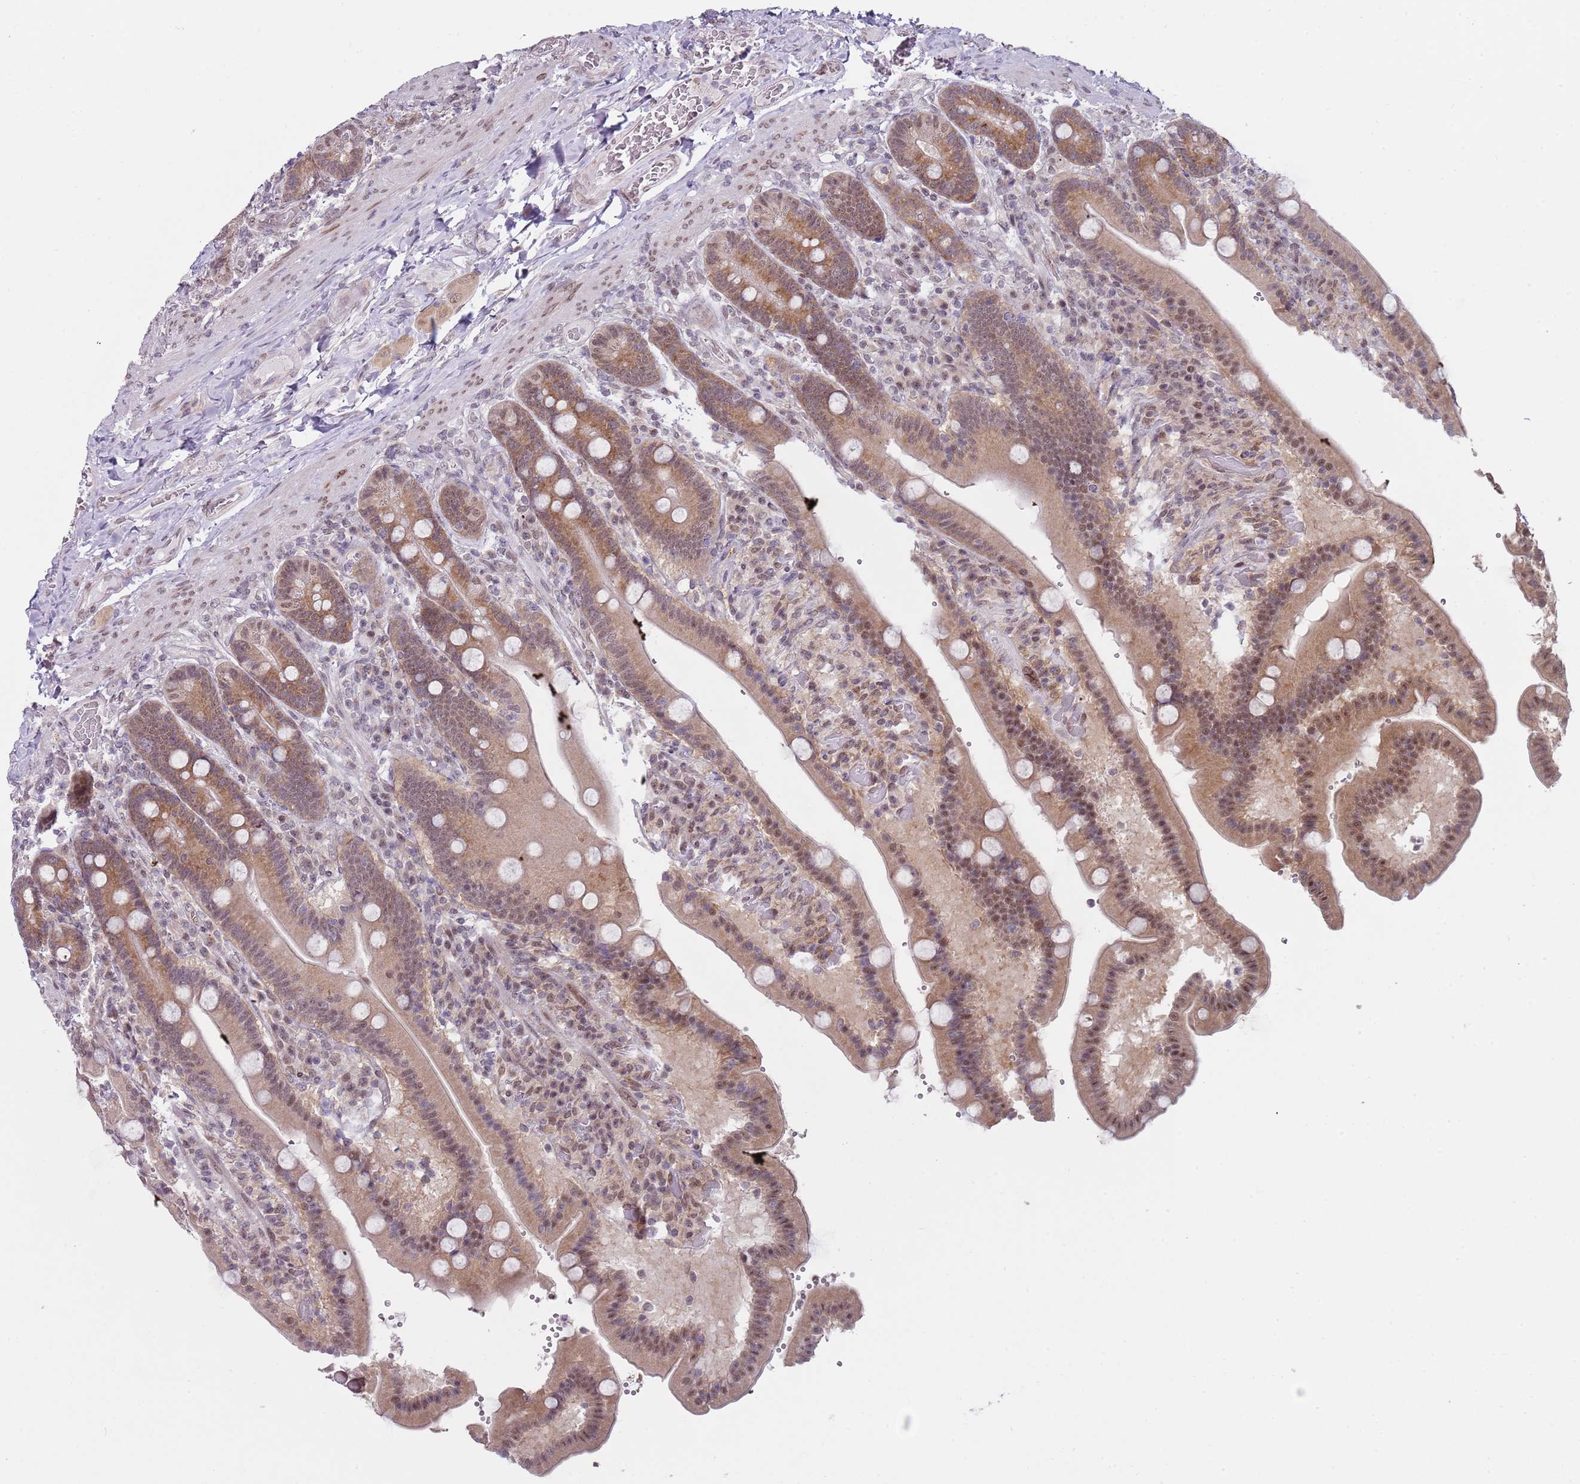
{"staining": {"intensity": "moderate", "quantity": ">75%", "location": "cytoplasmic/membranous,nuclear"}, "tissue": "duodenum", "cell_type": "Glandular cells", "image_type": "normal", "snomed": [{"axis": "morphology", "description": "Normal tissue, NOS"}, {"axis": "topography", "description": "Duodenum"}], "caption": "The immunohistochemical stain highlights moderate cytoplasmic/membranous,nuclear staining in glandular cells of benign duodenum. Nuclei are stained in blue.", "gene": "SLC25A32", "patient": {"sex": "female", "age": 62}}